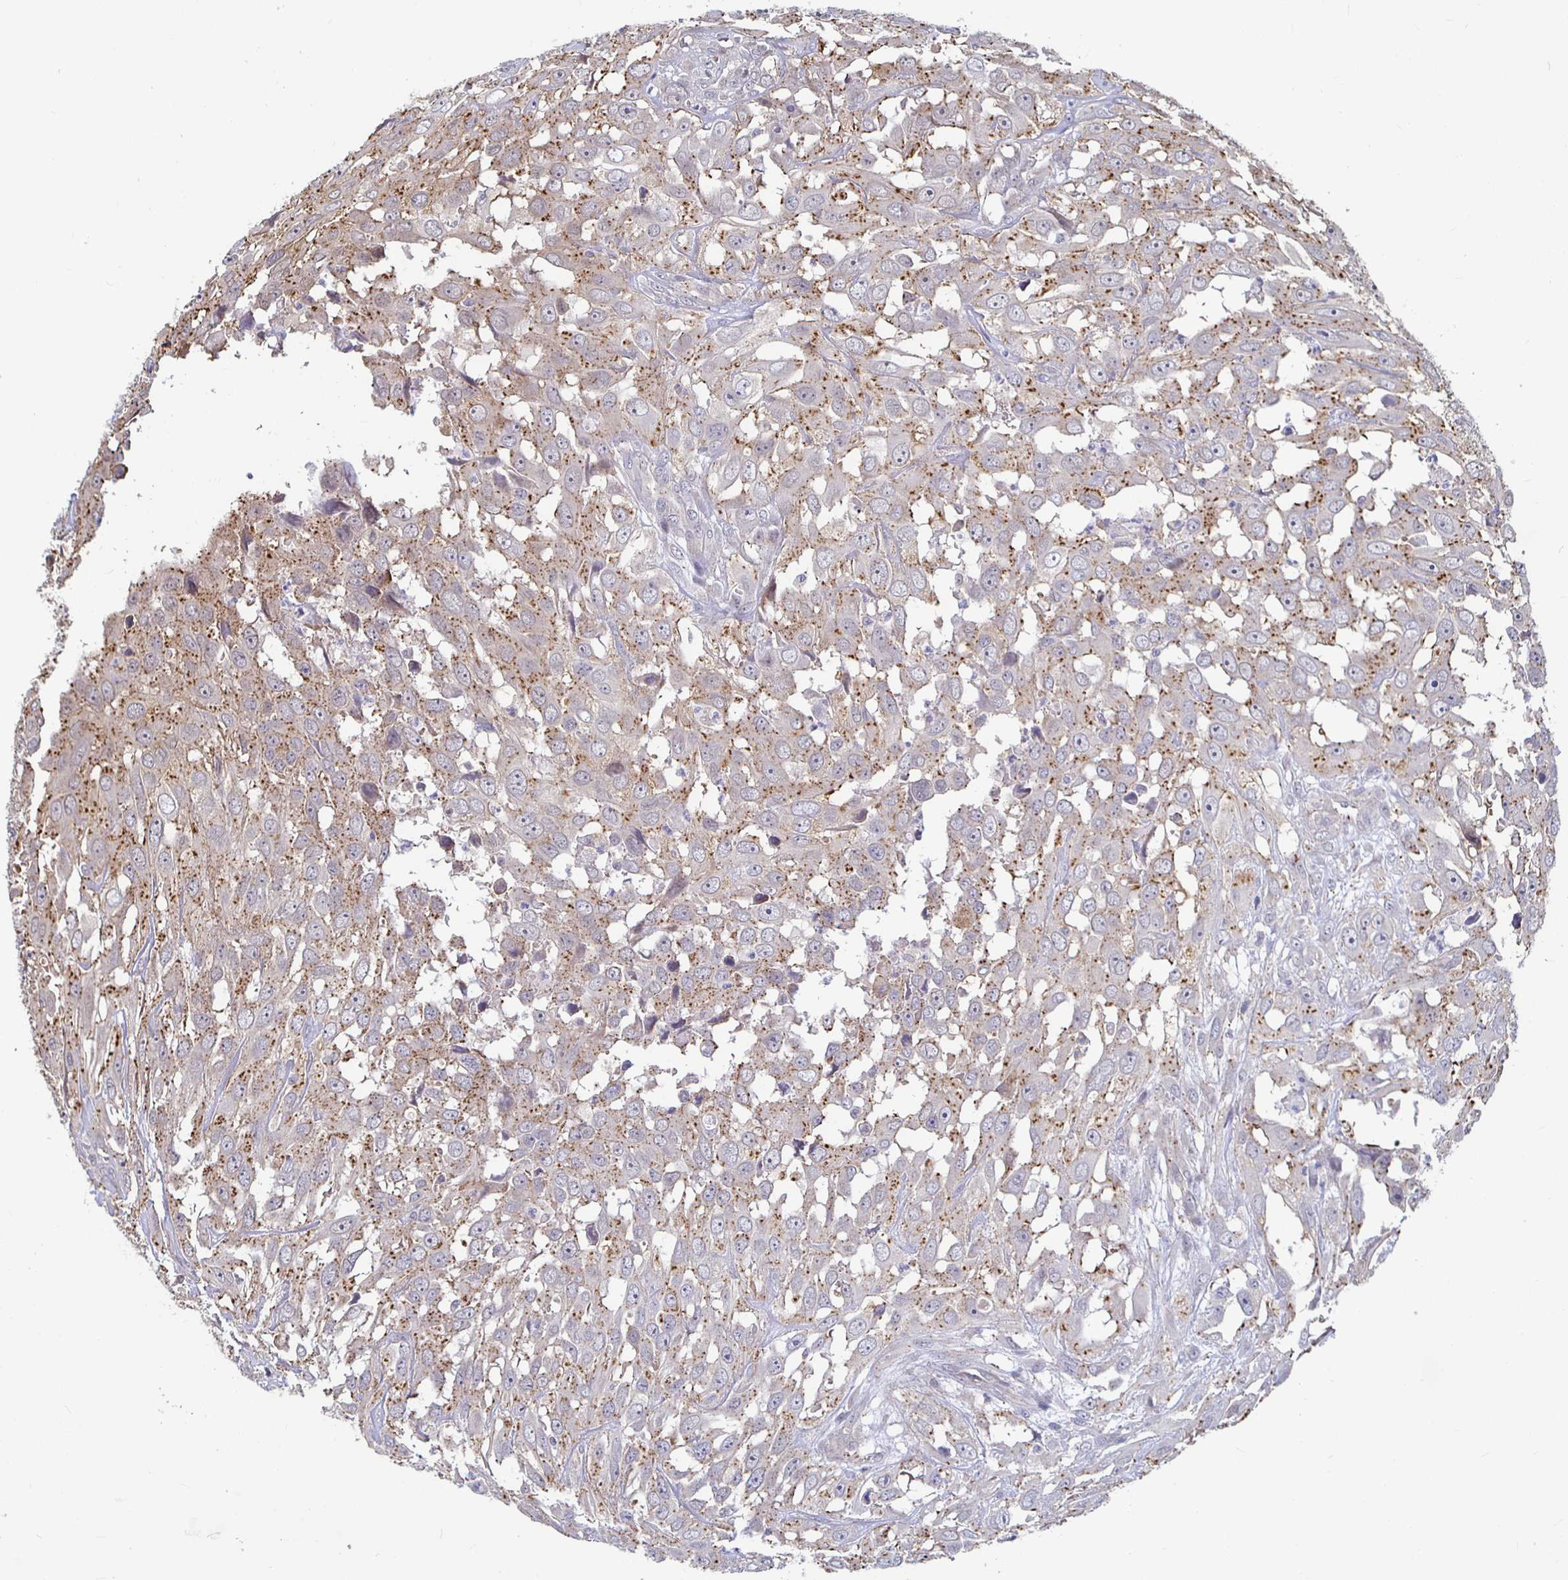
{"staining": {"intensity": "moderate", "quantity": ">75%", "location": "nuclear"}, "tissue": "urothelial cancer", "cell_type": "Tumor cells", "image_type": "cancer", "snomed": [{"axis": "morphology", "description": "Urothelial carcinoma, High grade"}, {"axis": "topography", "description": "Urinary bladder"}], "caption": "High-grade urothelial carcinoma stained for a protein (brown) demonstrates moderate nuclear positive staining in about >75% of tumor cells.", "gene": "CAPN11", "patient": {"sex": "male", "age": 67}}